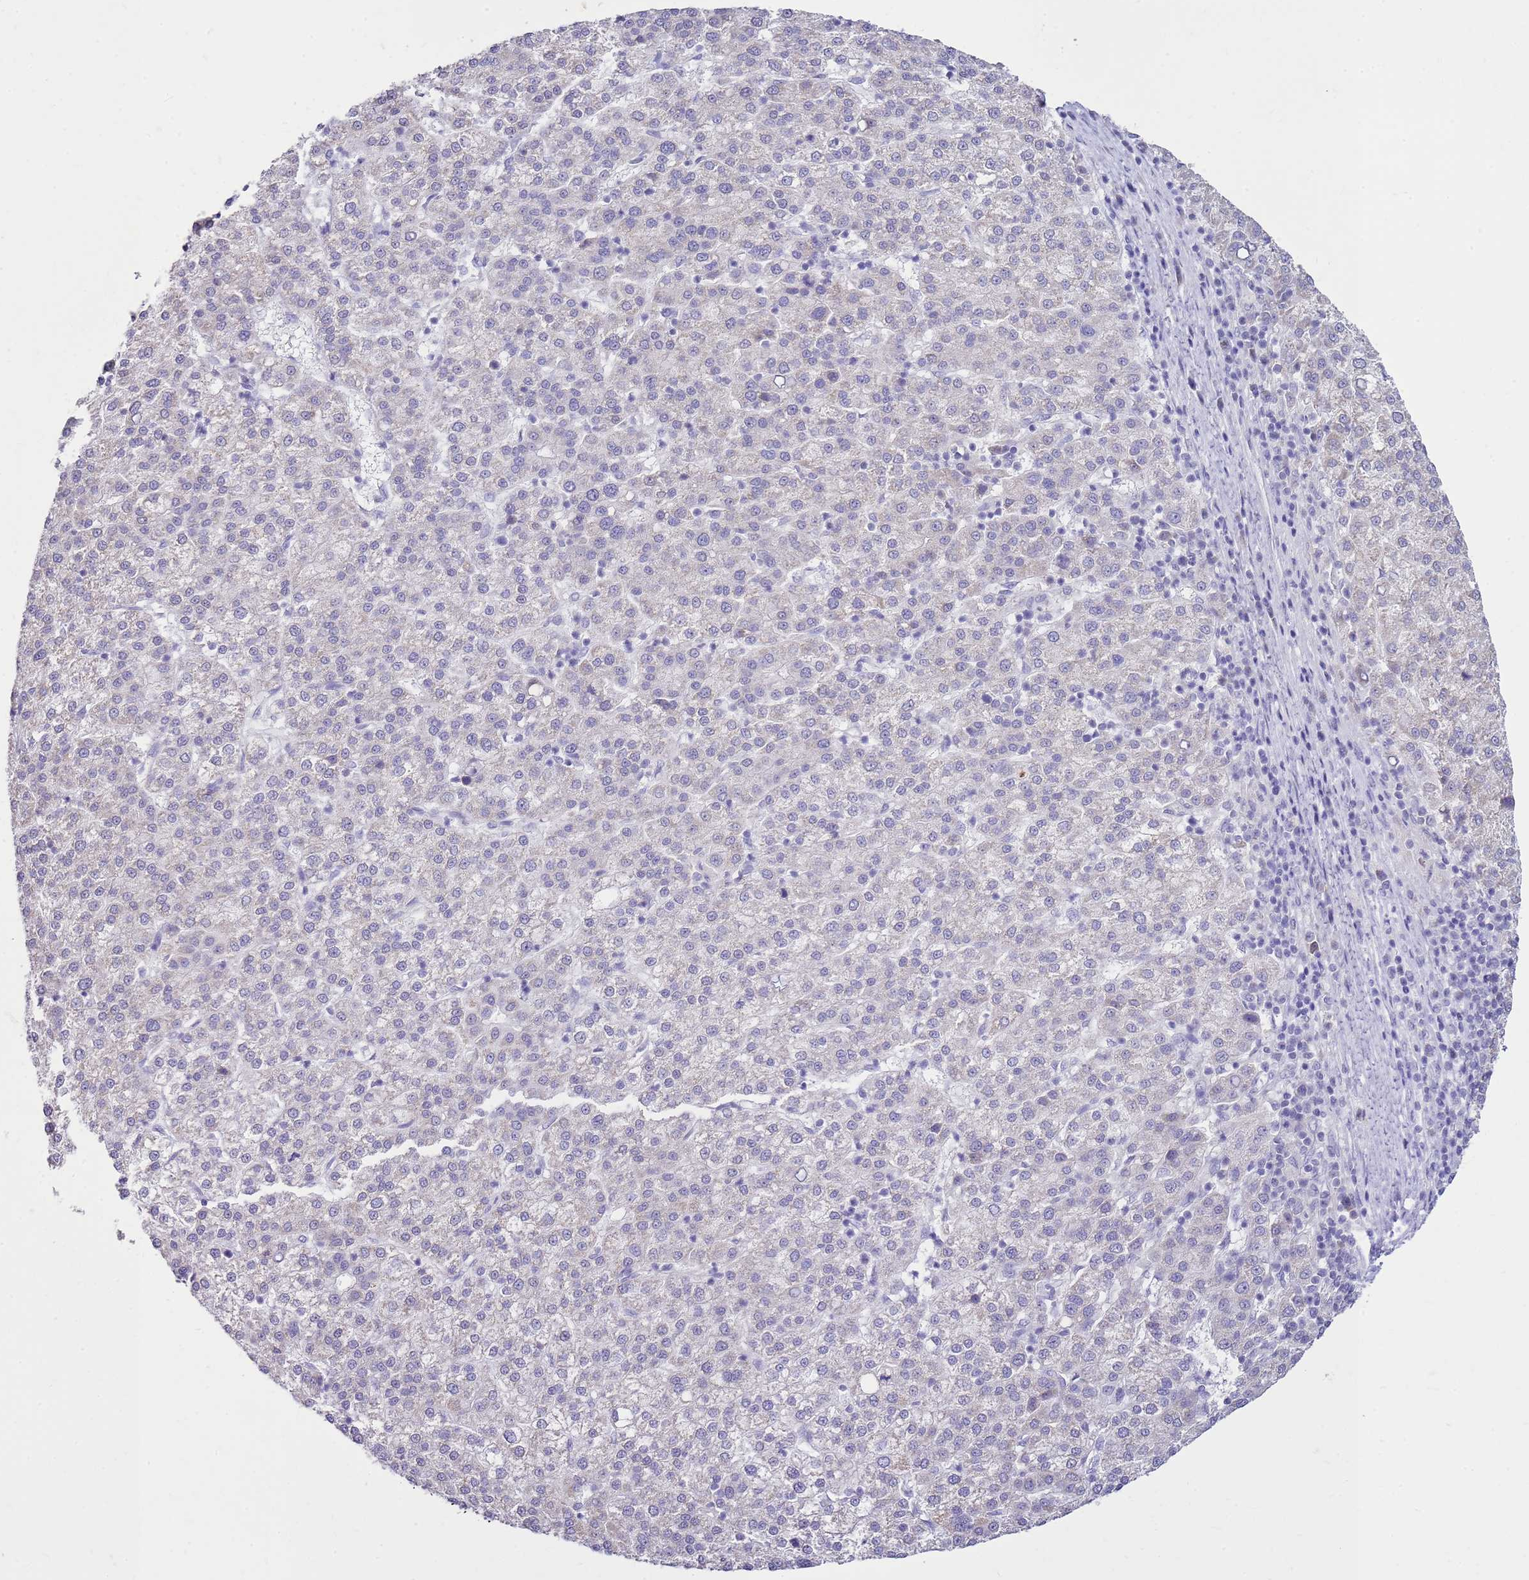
{"staining": {"intensity": "negative", "quantity": "none", "location": "none"}, "tissue": "liver cancer", "cell_type": "Tumor cells", "image_type": "cancer", "snomed": [{"axis": "morphology", "description": "Carcinoma, Hepatocellular, NOS"}, {"axis": "topography", "description": "Liver"}], "caption": "Liver hepatocellular carcinoma was stained to show a protein in brown. There is no significant positivity in tumor cells.", "gene": "FABP2", "patient": {"sex": "female", "age": 58}}